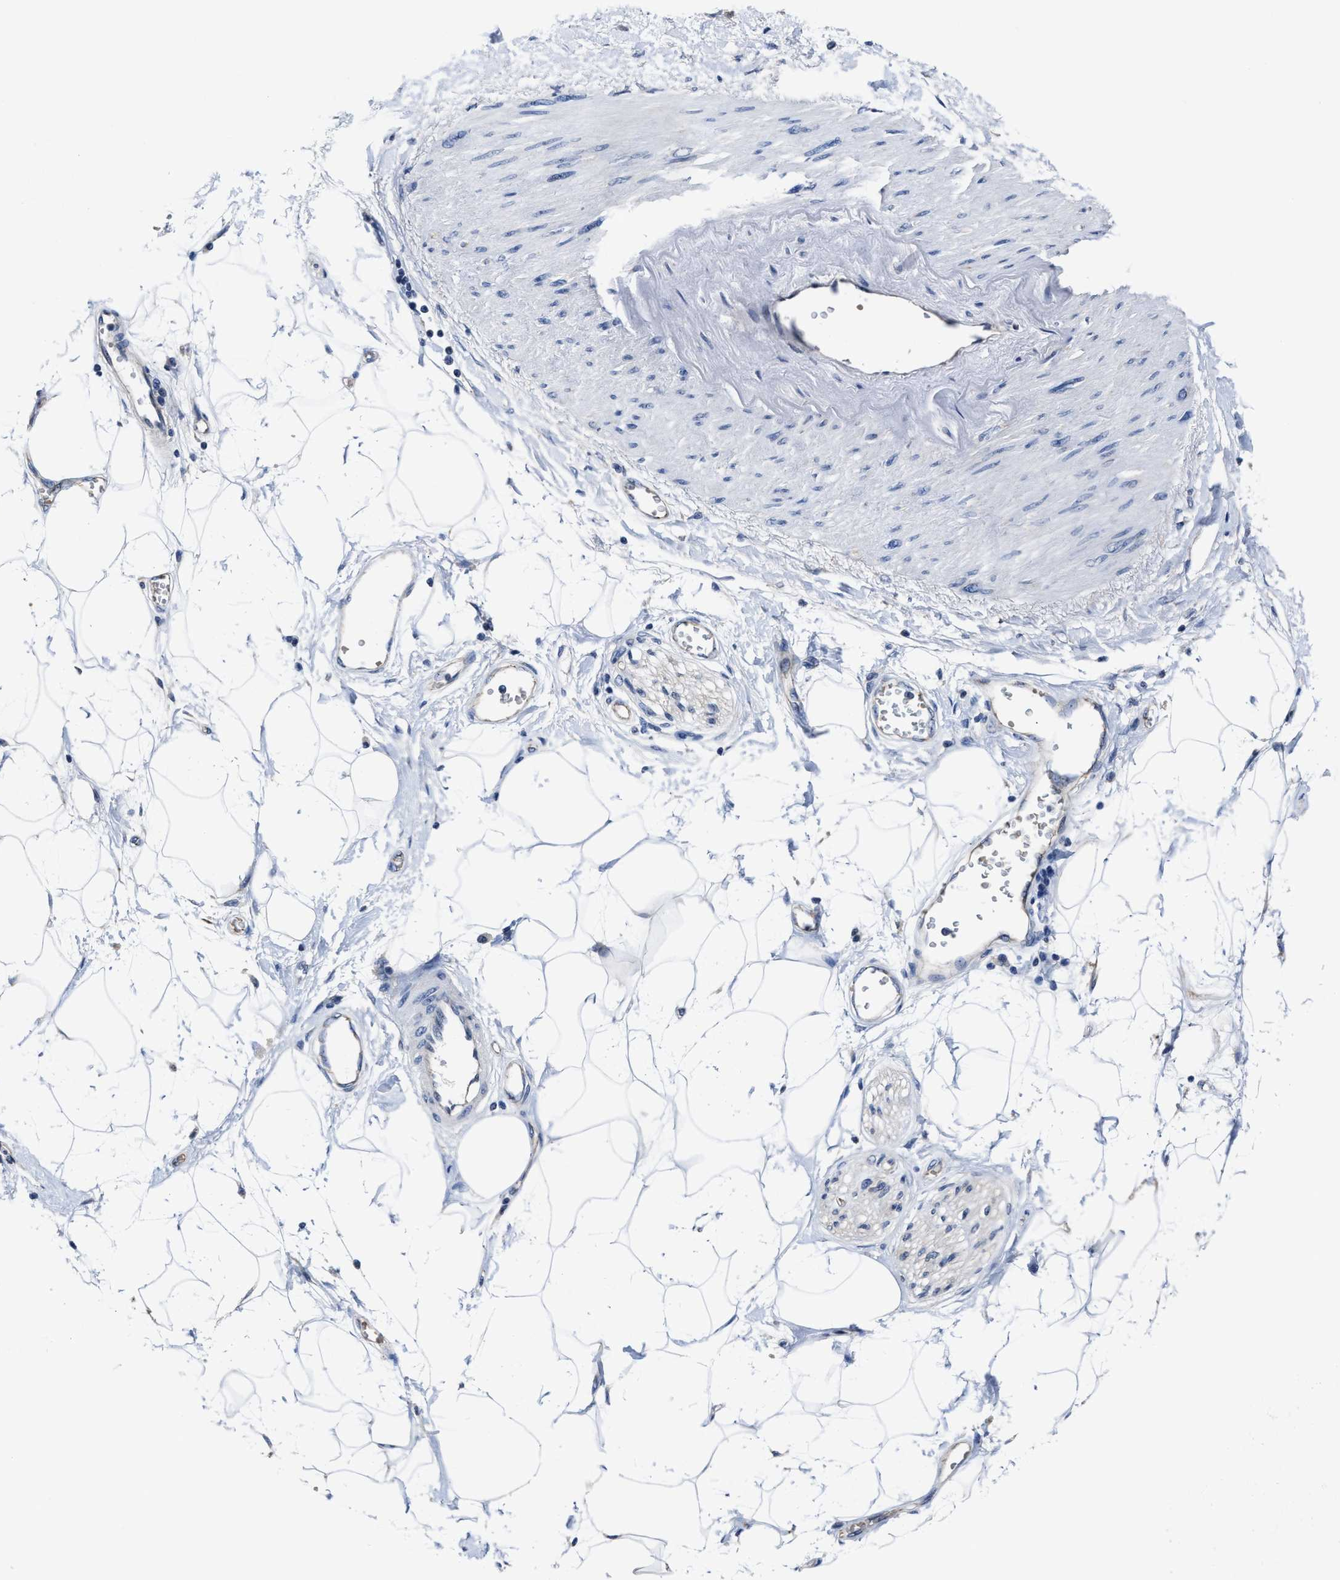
{"staining": {"intensity": "negative", "quantity": "none", "location": "none"}, "tissue": "adipose tissue", "cell_type": "Adipocytes", "image_type": "normal", "snomed": [{"axis": "morphology", "description": "Normal tissue, NOS"}, {"axis": "morphology", "description": "Adenocarcinoma, NOS"}, {"axis": "topography", "description": "Duodenum"}, {"axis": "topography", "description": "Peripheral nerve tissue"}], "caption": "This is an immunohistochemistry micrograph of benign human adipose tissue. There is no positivity in adipocytes.", "gene": "GHITM", "patient": {"sex": "female", "age": 60}}